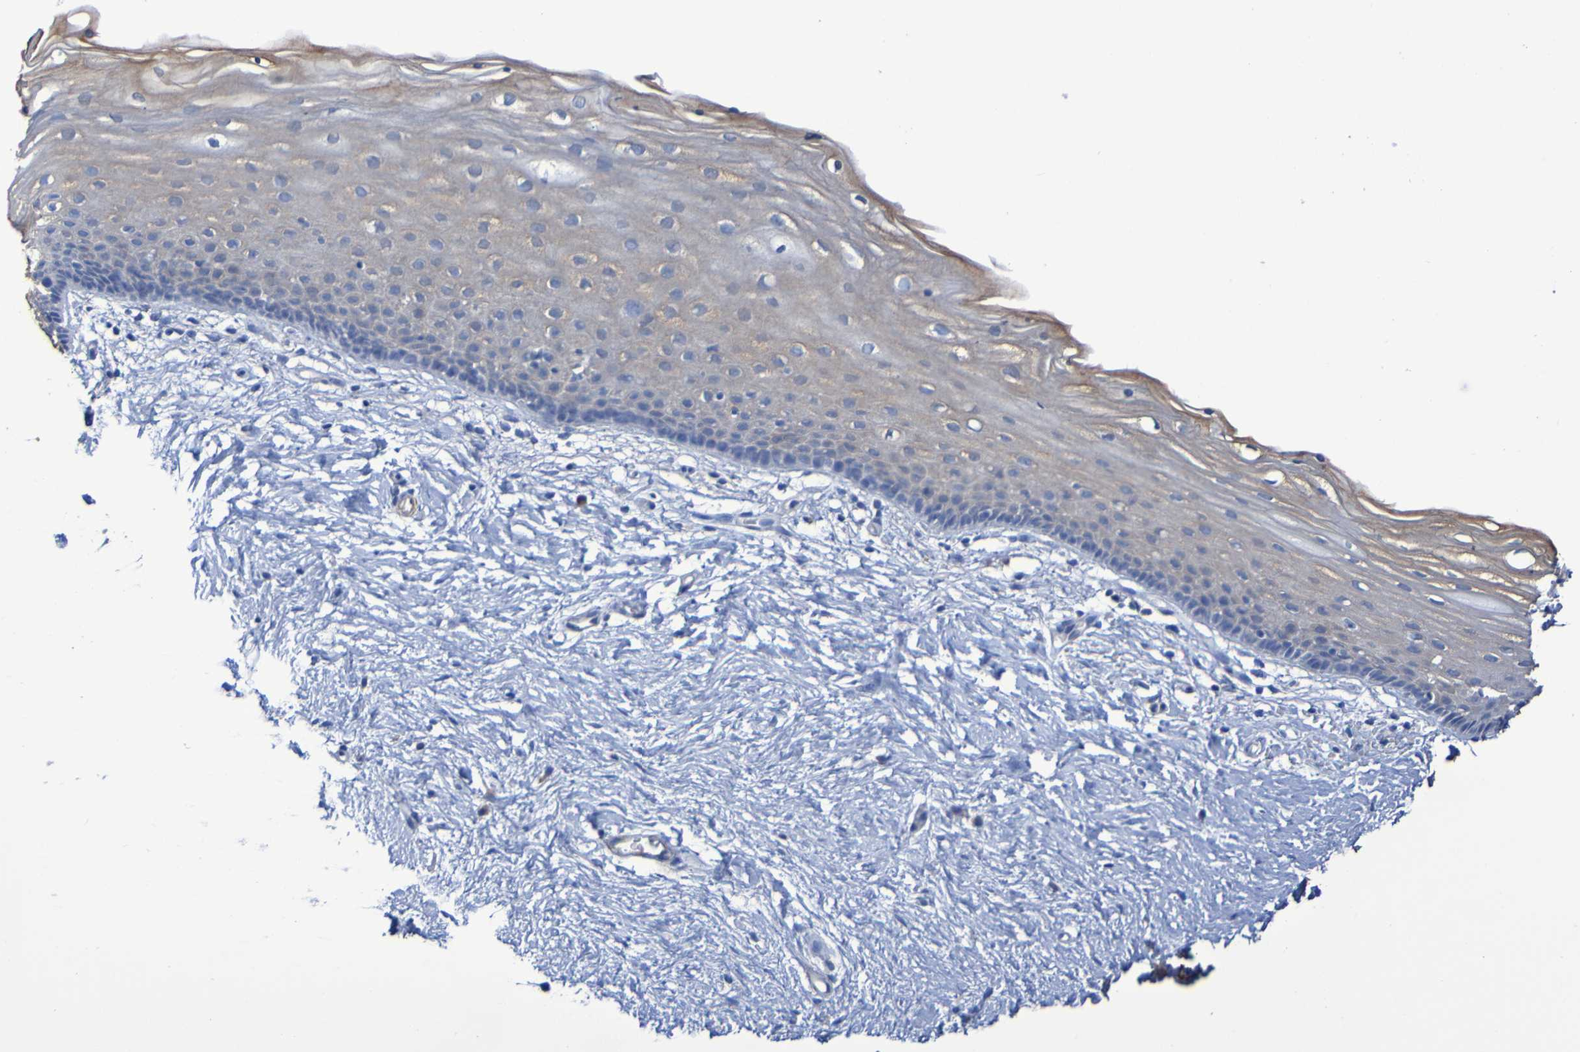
{"staining": {"intensity": "moderate", "quantity": ">75%", "location": "cytoplasmic/membranous"}, "tissue": "vagina", "cell_type": "Squamous epithelial cells", "image_type": "normal", "snomed": [{"axis": "morphology", "description": "Normal tissue, NOS"}, {"axis": "topography", "description": "Vagina"}], "caption": "IHC staining of benign vagina, which demonstrates medium levels of moderate cytoplasmic/membranous positivity in approximately >75% of squamous epithelial cells indicating moderate cytoplasmic/membranous protein positivity. The staining was performed using DAB (3,3'-diaminobenzidine) (brown) for protein detection and nuclei were counterstained in hematoxylin (blue).", "gene": "SRPRB", "patient": {"sex": "female", "age": 44}}